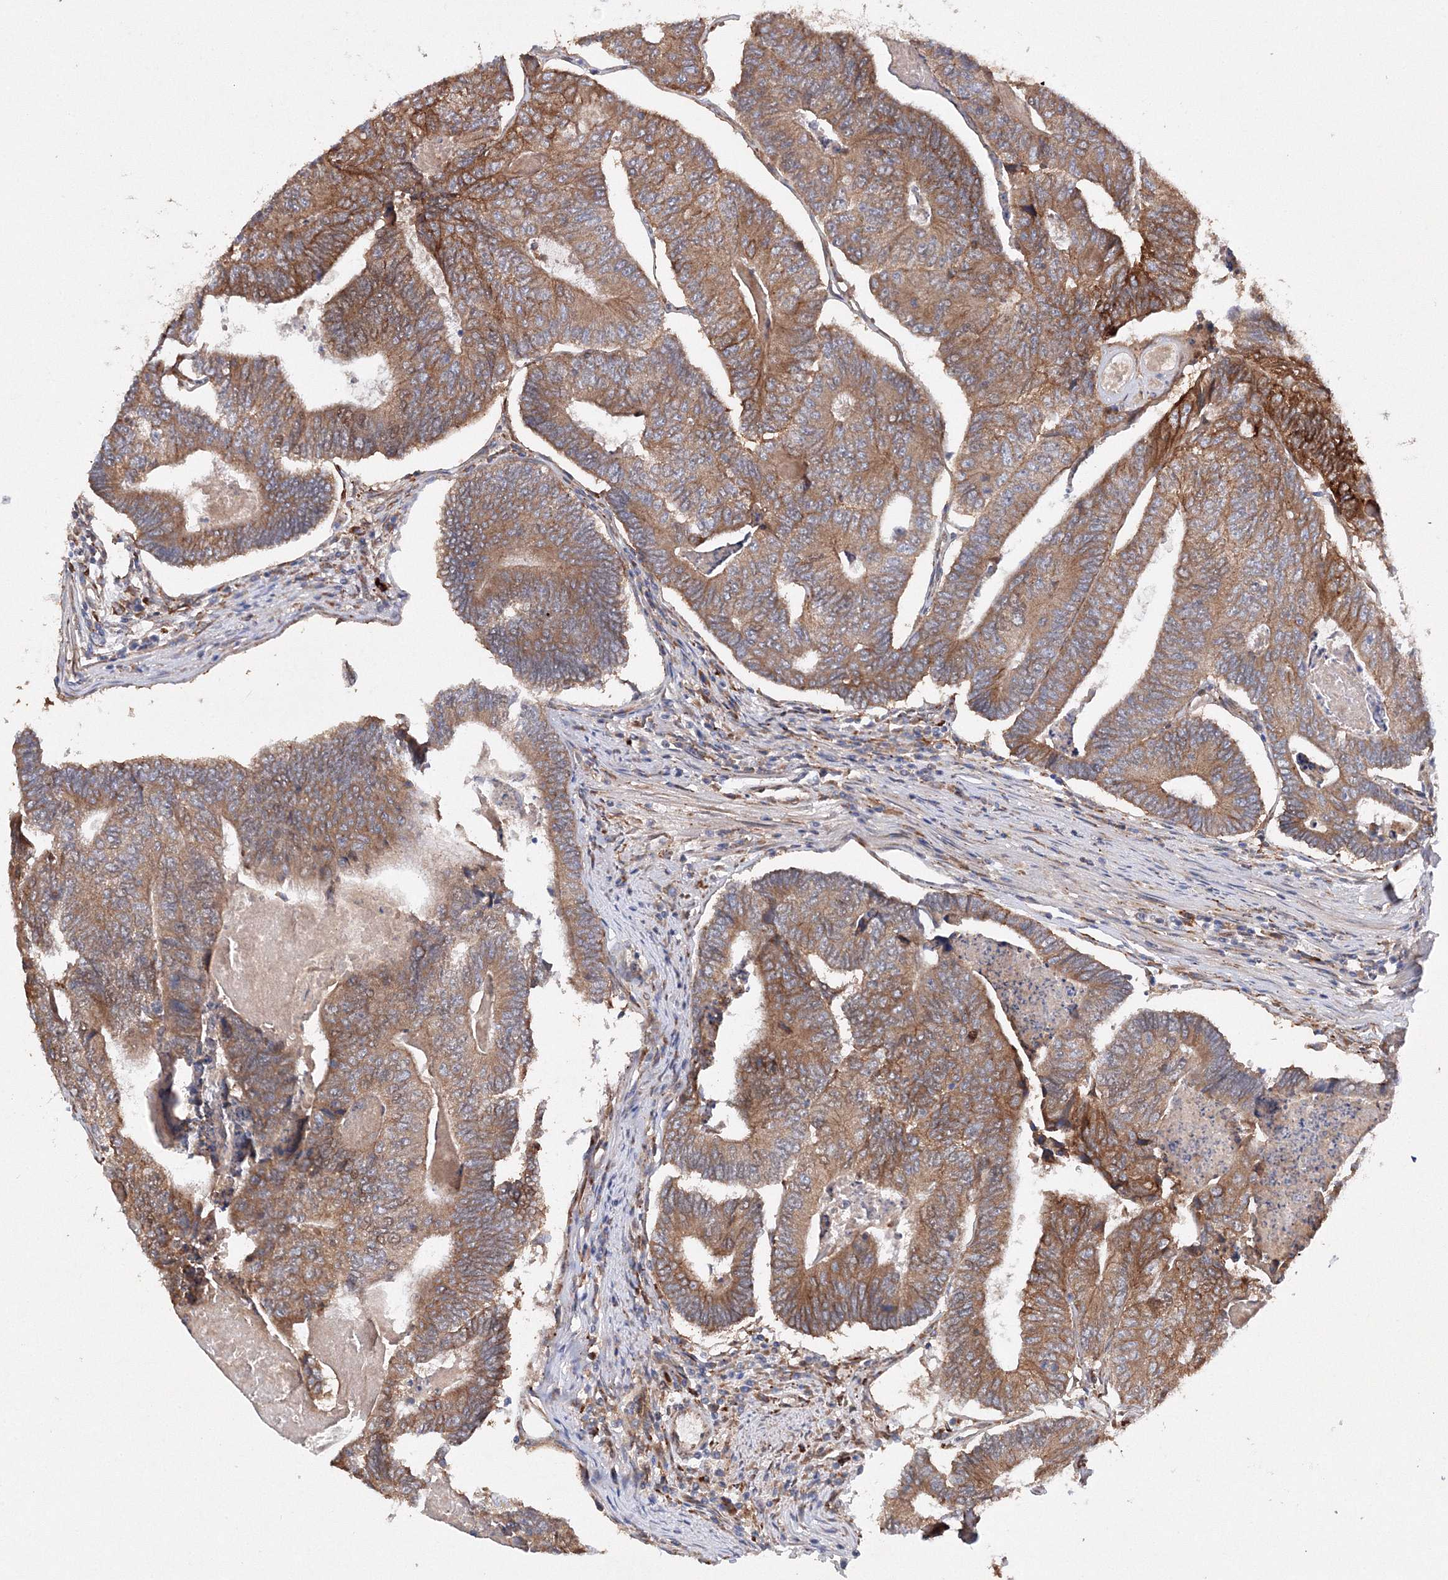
{"staining": {"intensity": "moderate", "quantity": ">75%", "location": "cytoplasmic/membranous"}, "tissue": "colorectal cancer", "cell_type": "Tumor cells", "image_type": "cancer", "snomed": [{"axis": "morphology", "description": "Adenocarcinoma, NOS"}, {"axis": "topography", "description": "Colon"}], "caption": "Immunohistochemistry photomicrograph of colorectal cancer (adenocarcinoma) stained for a protein (brown), which demonstrates medium levels of moderate cytoplasmic/membranous expression in approximately >75% of tumor cells.", "gene": "SLC36A1", "patient": {"sex": "female", "age": 67}}